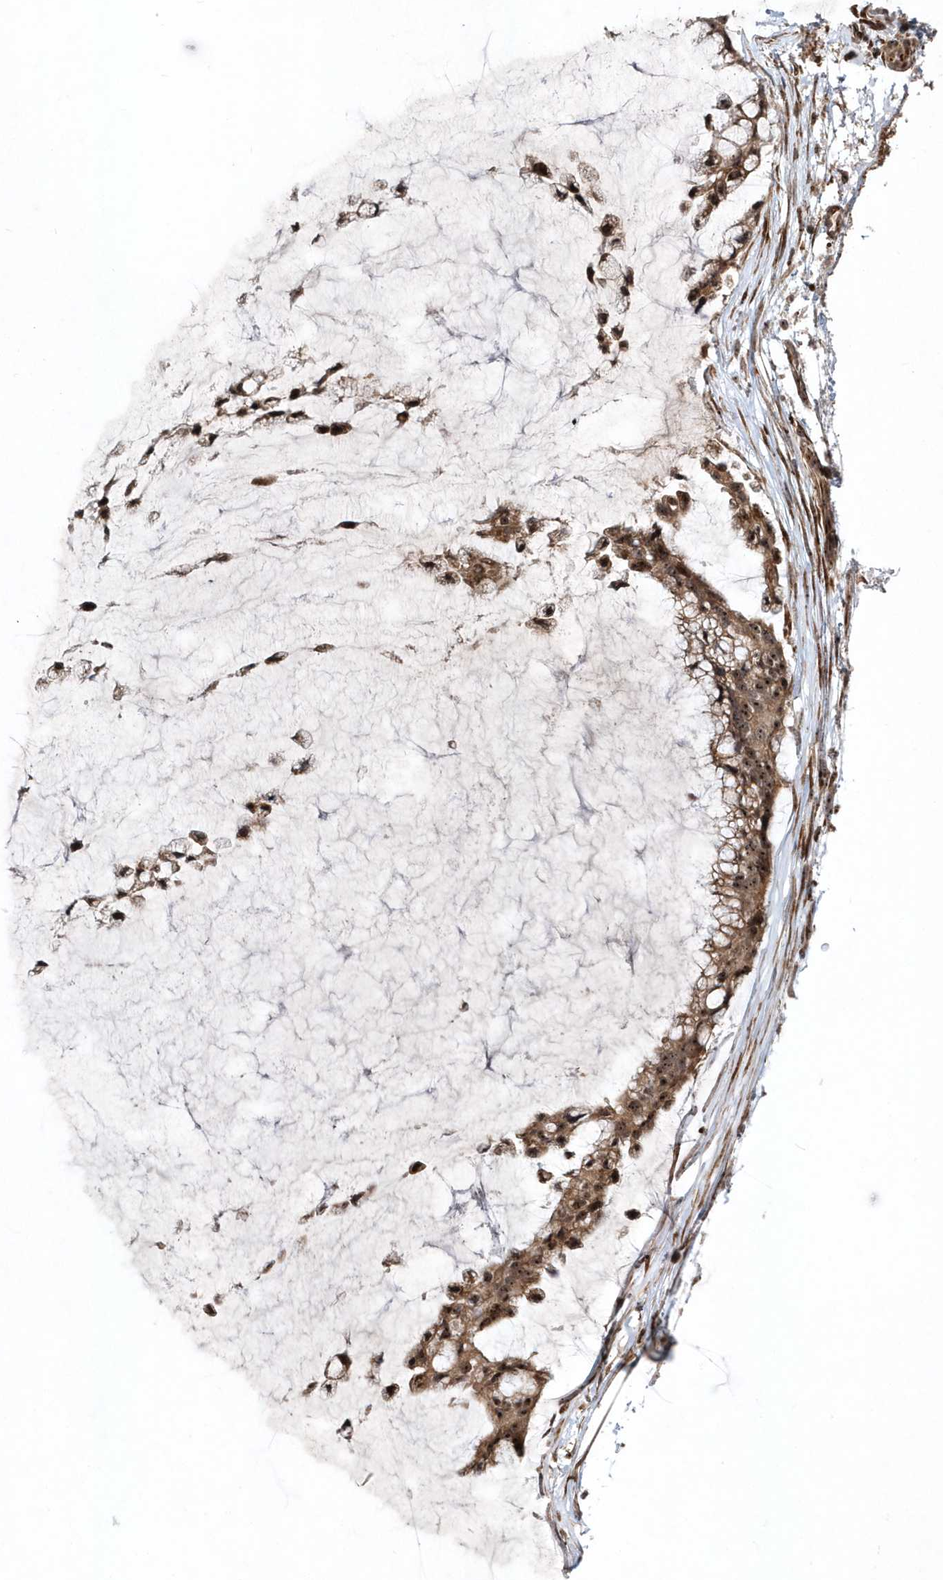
{"staining": {"intensity": "strong", "quantity": ">75%", "location": "cytoplasmic/membranous,nuclear"}, "tissue": "ovarian cancer", "cell_type": "Tumor cells", "image_type": "cancer", "snomed": [{"axis": "morphology", "description": "Cystadenocarcinoma, mucinous, NOS"}, {"axis": "topography", "description": "Ovary"}], "caption": "IHC micrograph of neoplastic tissue: ovarian cancer (mucinous cystadenocarcinoma) stained using IHC exhibits high levels of strong protein expression localized specifically in the cytoplasmic/membranous and nuclear of tumor cells, appearing as a cytoplasmic/membranous and nuclear brown color.", "gene": "SOWAHB", "patient": {"sex": "female", "age": 39}}